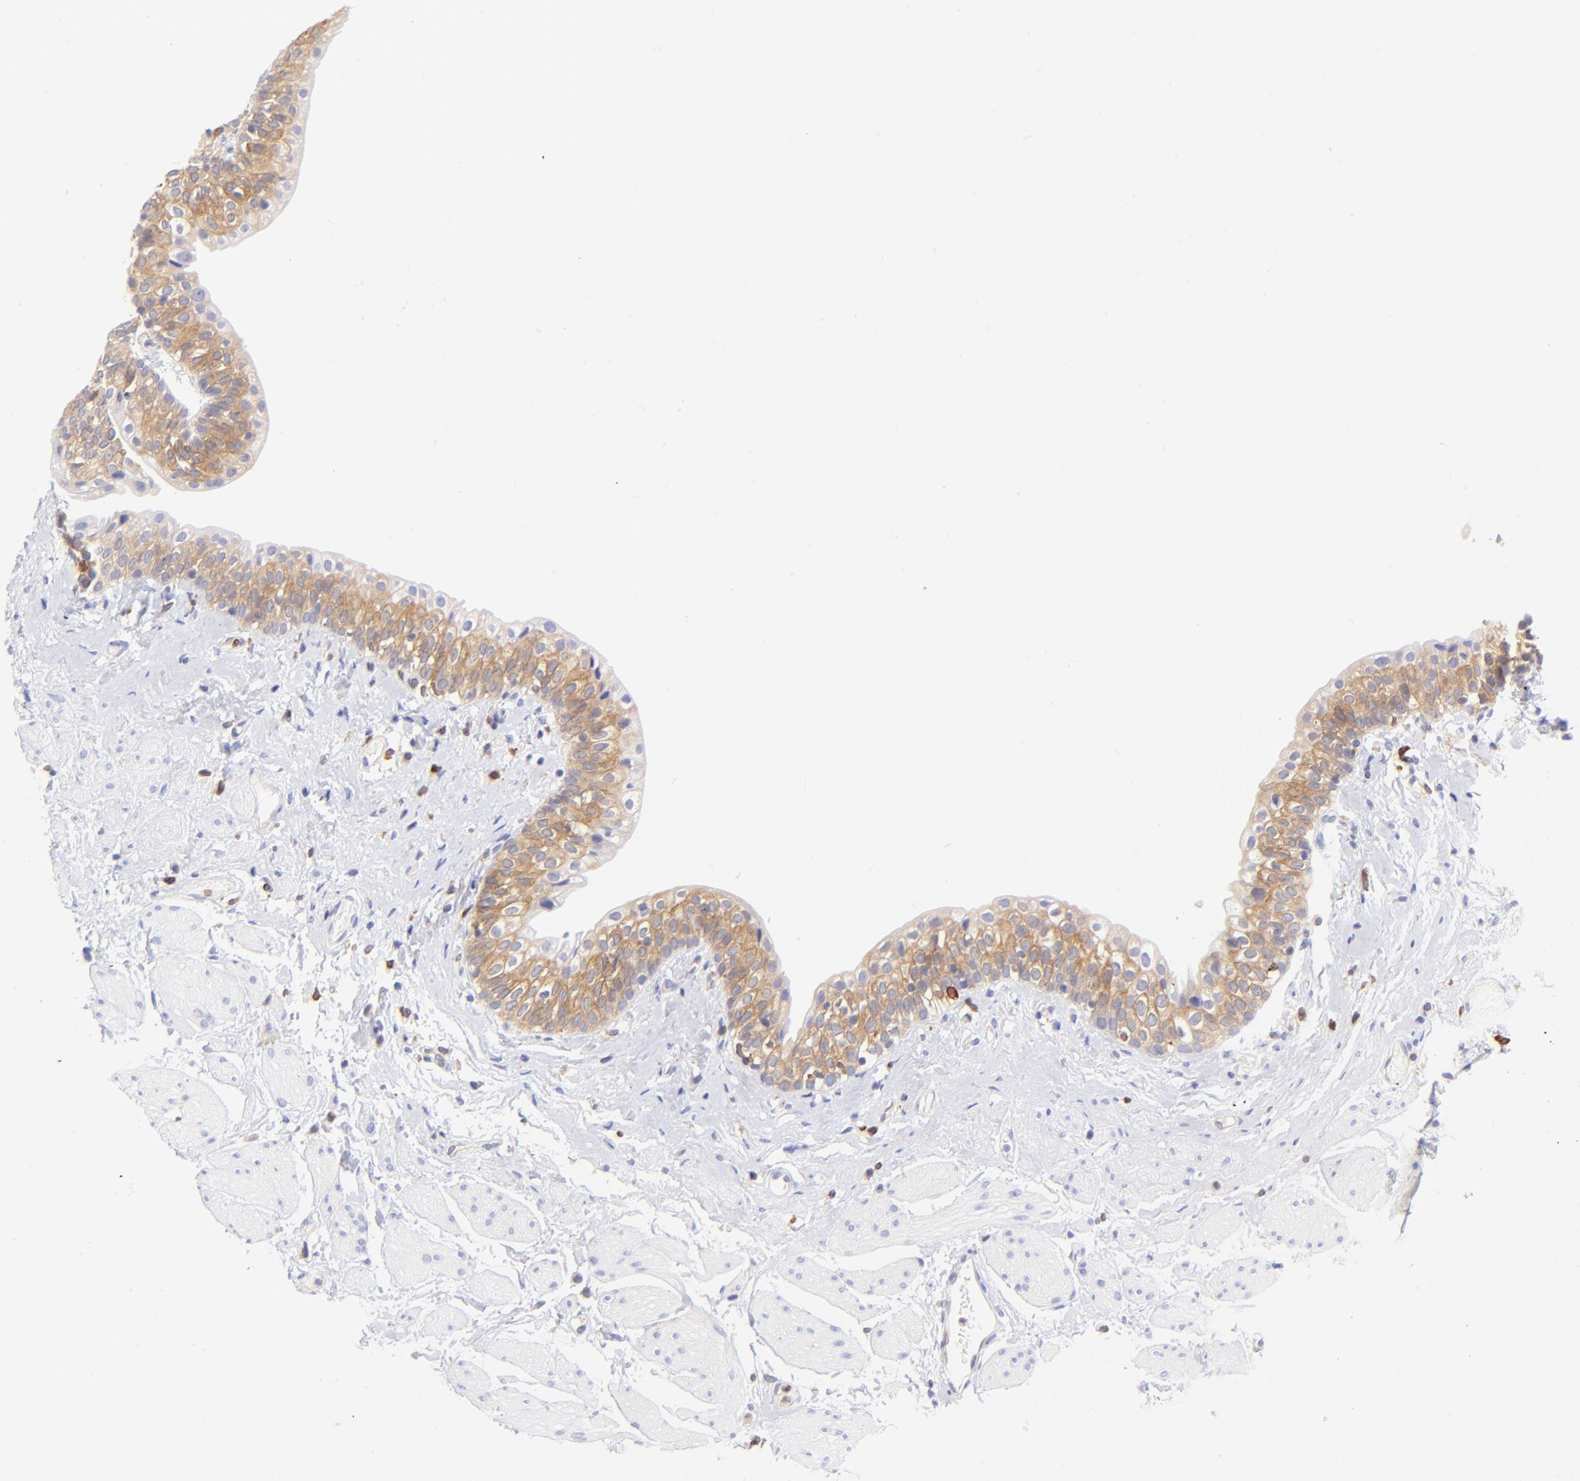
{"staining": {"intensity": "moderate", "quantity": ">75%", "location": "cytoplasmic/membranous"}, "tissue": "urinary bladder", "cell_type": "Urothelial cells", "image_type": "normal", "snomed": [{"axis": "morphology", "description": "Normal tissue, NOS"}, {"axis": "topography", "description": "Urinary bladder"}], "caption": "A high-resolution histopathology image shows immunohistochemistry (IHC) staining of benign urinary bladder, which exhibits moderate cytoplasmic/membranous expression in about >75% of urothelial cells. (brown staining indicates protein expression, while blue staining denotes nuclei).", "gene": "IRAG2", "patient": {"sex": "male", "age": 59}}